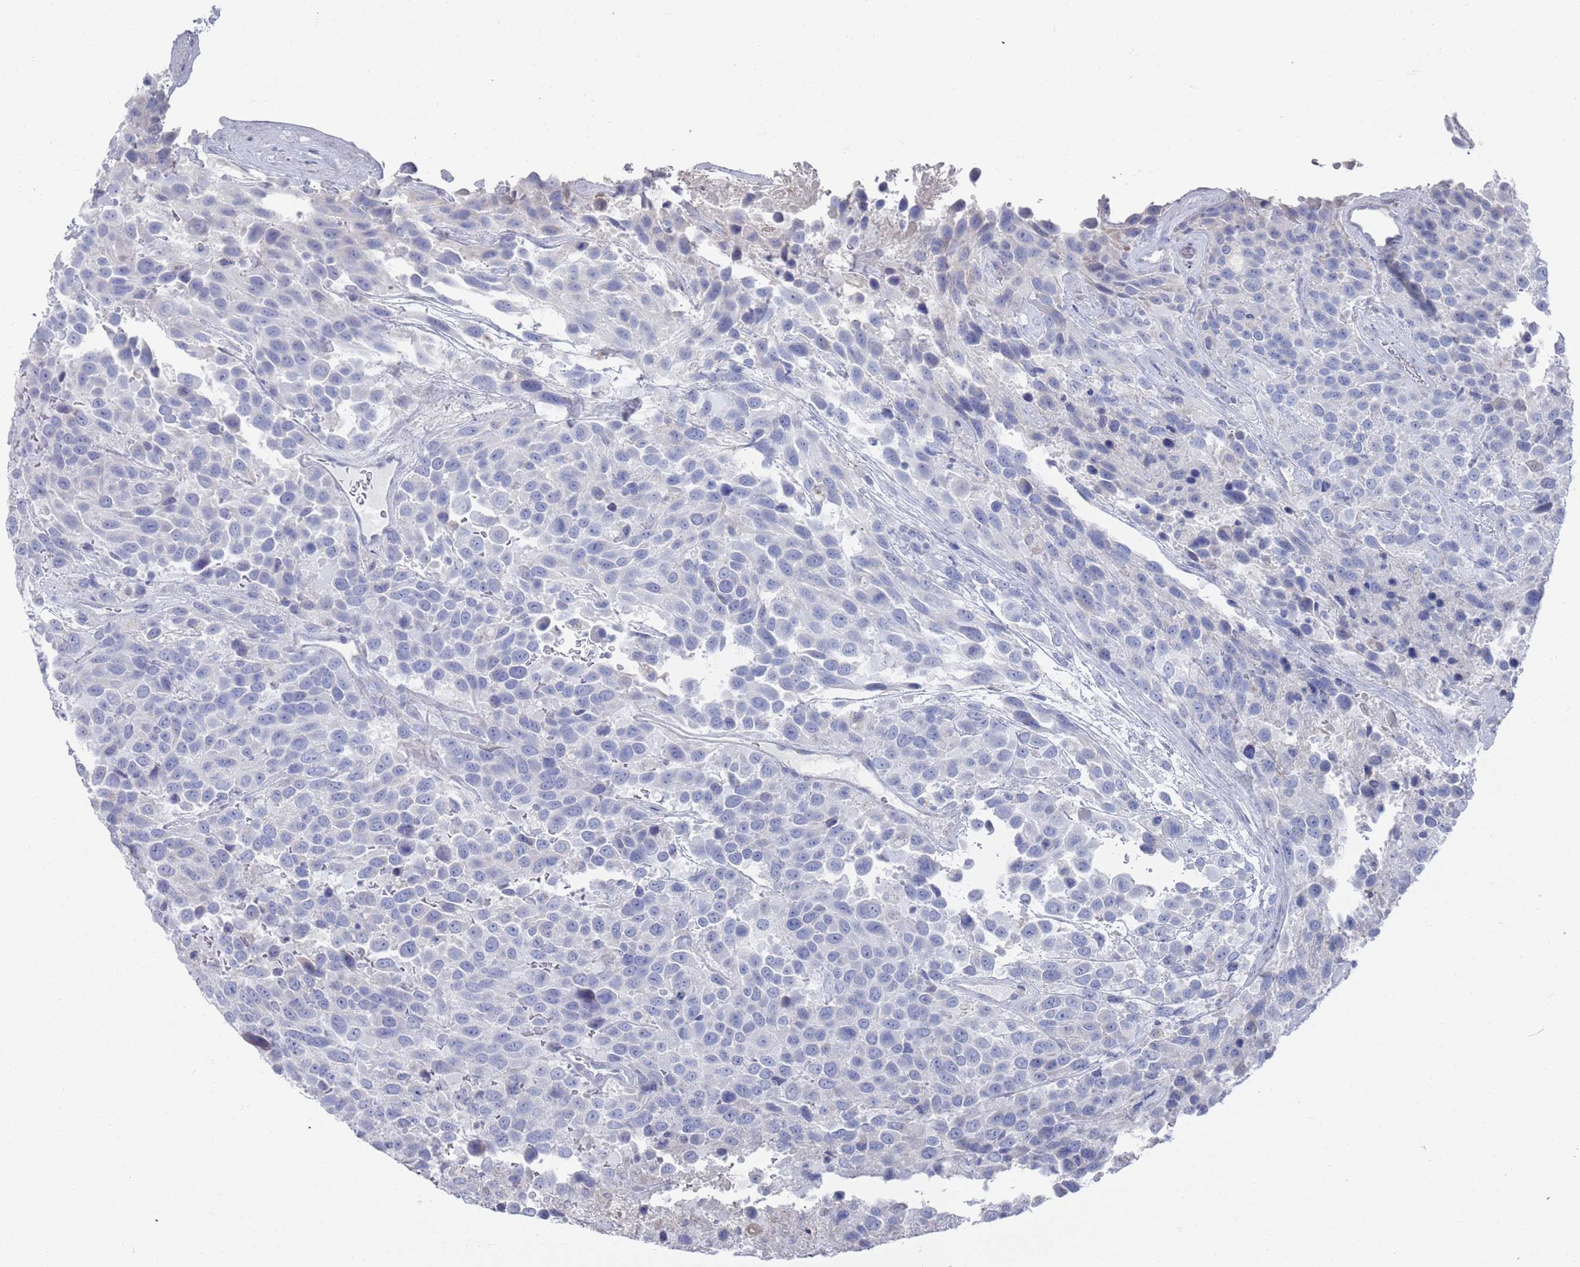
{"staining": {"intensity": "negative", "quantity": "none", "location": "none"}, "tissue": "urothelial cancer", "cell_type": "Tumor cells", "image_type": "cancer", "snomed": [{"axis": "morphology", "description": "Urothelial carcinoma, High grade"}, {"axis": "topography", "description": "Urinary bladder"}], "caption": "Micrograph shows no significant protein positivity in tumor cells of urothelial cancer.", "gene": "MAT1A", "patient": {"sex": "female", "age": 70}}